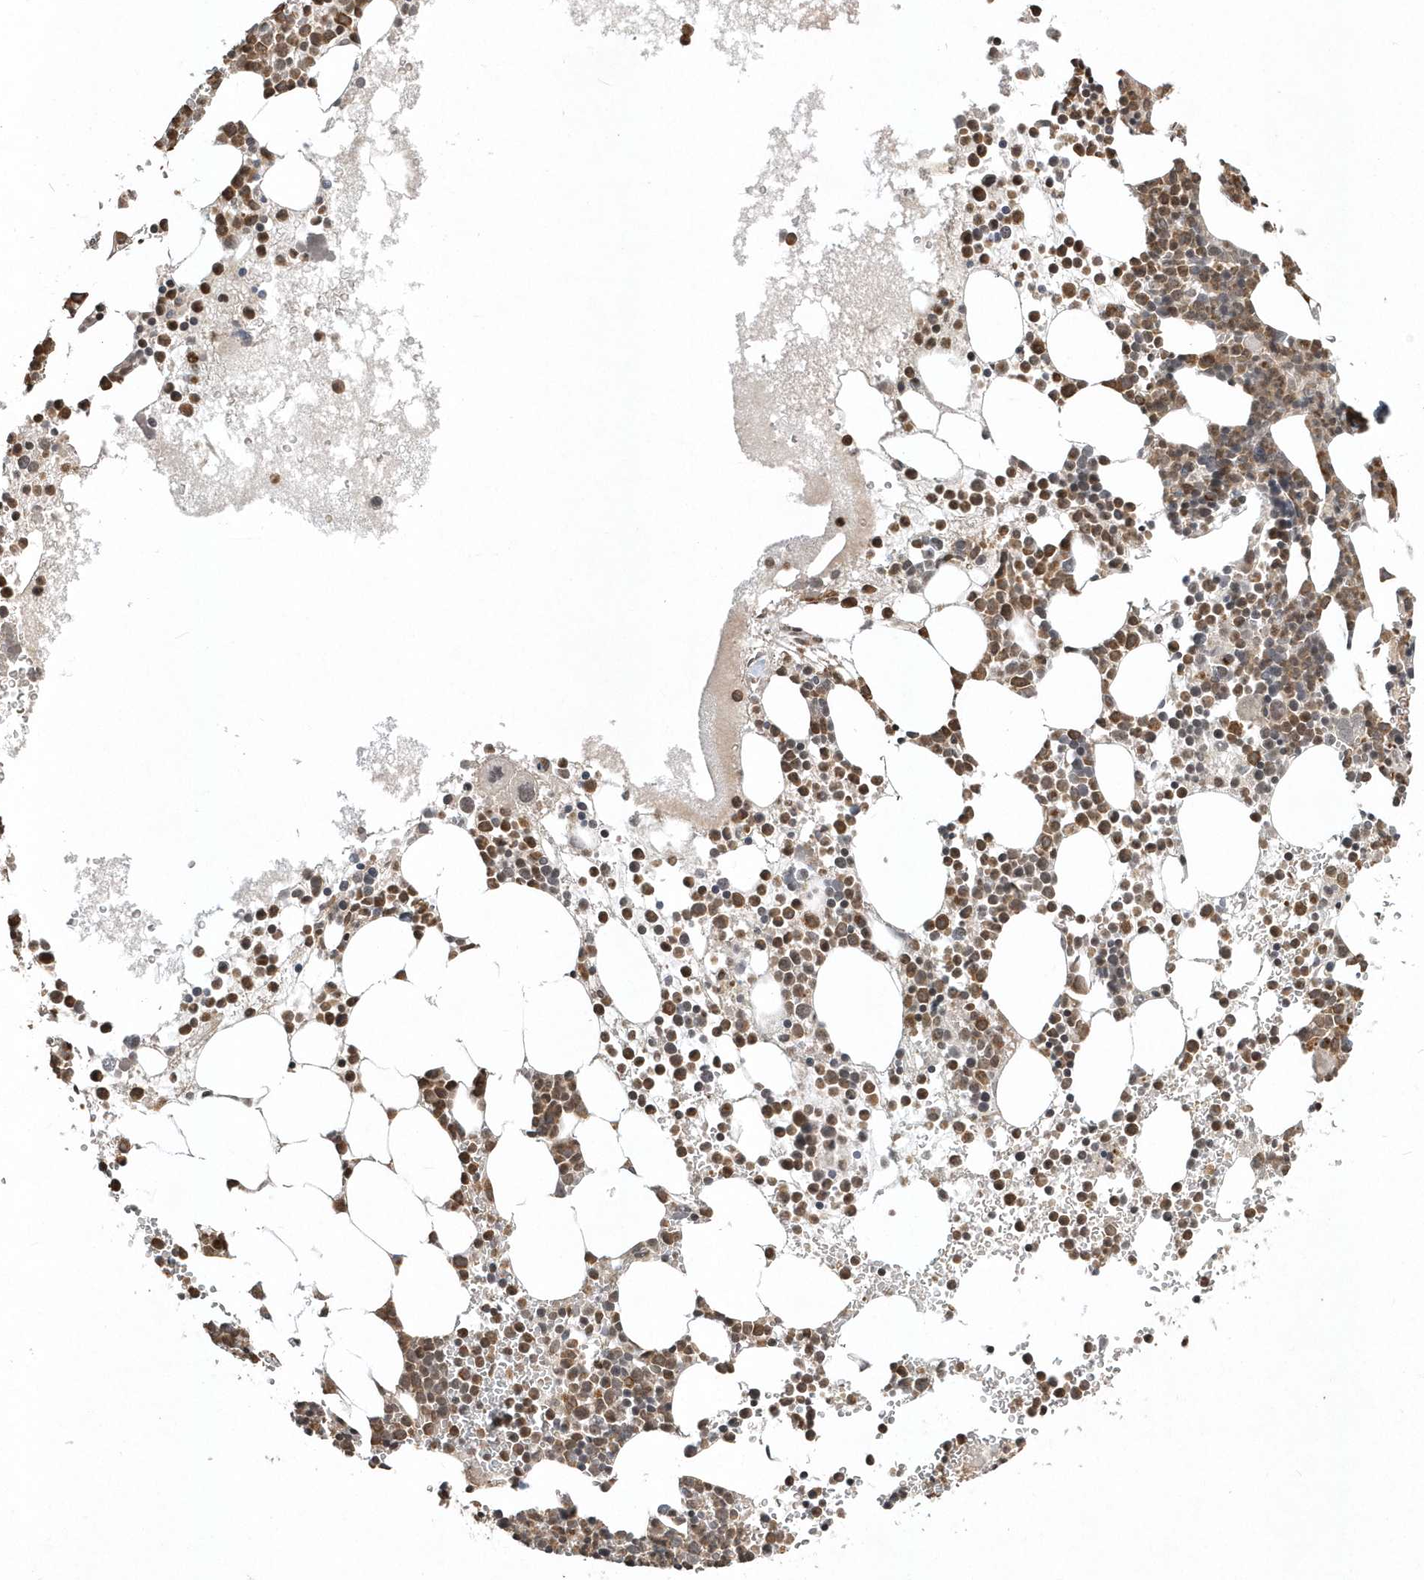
{"staining": {"intensity": "moderate", "quantity": ">75%", "location": "cytoplasmic/membranous,nuclear"}, "tissue": "bone marrow", "cell_type": "Hematopoietic cells", "image_type": "normal", "snomed": [{"axis": "morphology", "description": "Normal tissue, NOS"}, {"axis": "topography", "description": "Bone marrow"}], "caption": "Brown immunohistochemical staining in unremarkable human bone marrow demonstrates moderate cytoplasmic/membranous,nuclear positivity in approximately >75% of hematopoietic cells.", "gene": "EIF2B1", "patient": {"sex": "female", "age": 78}}